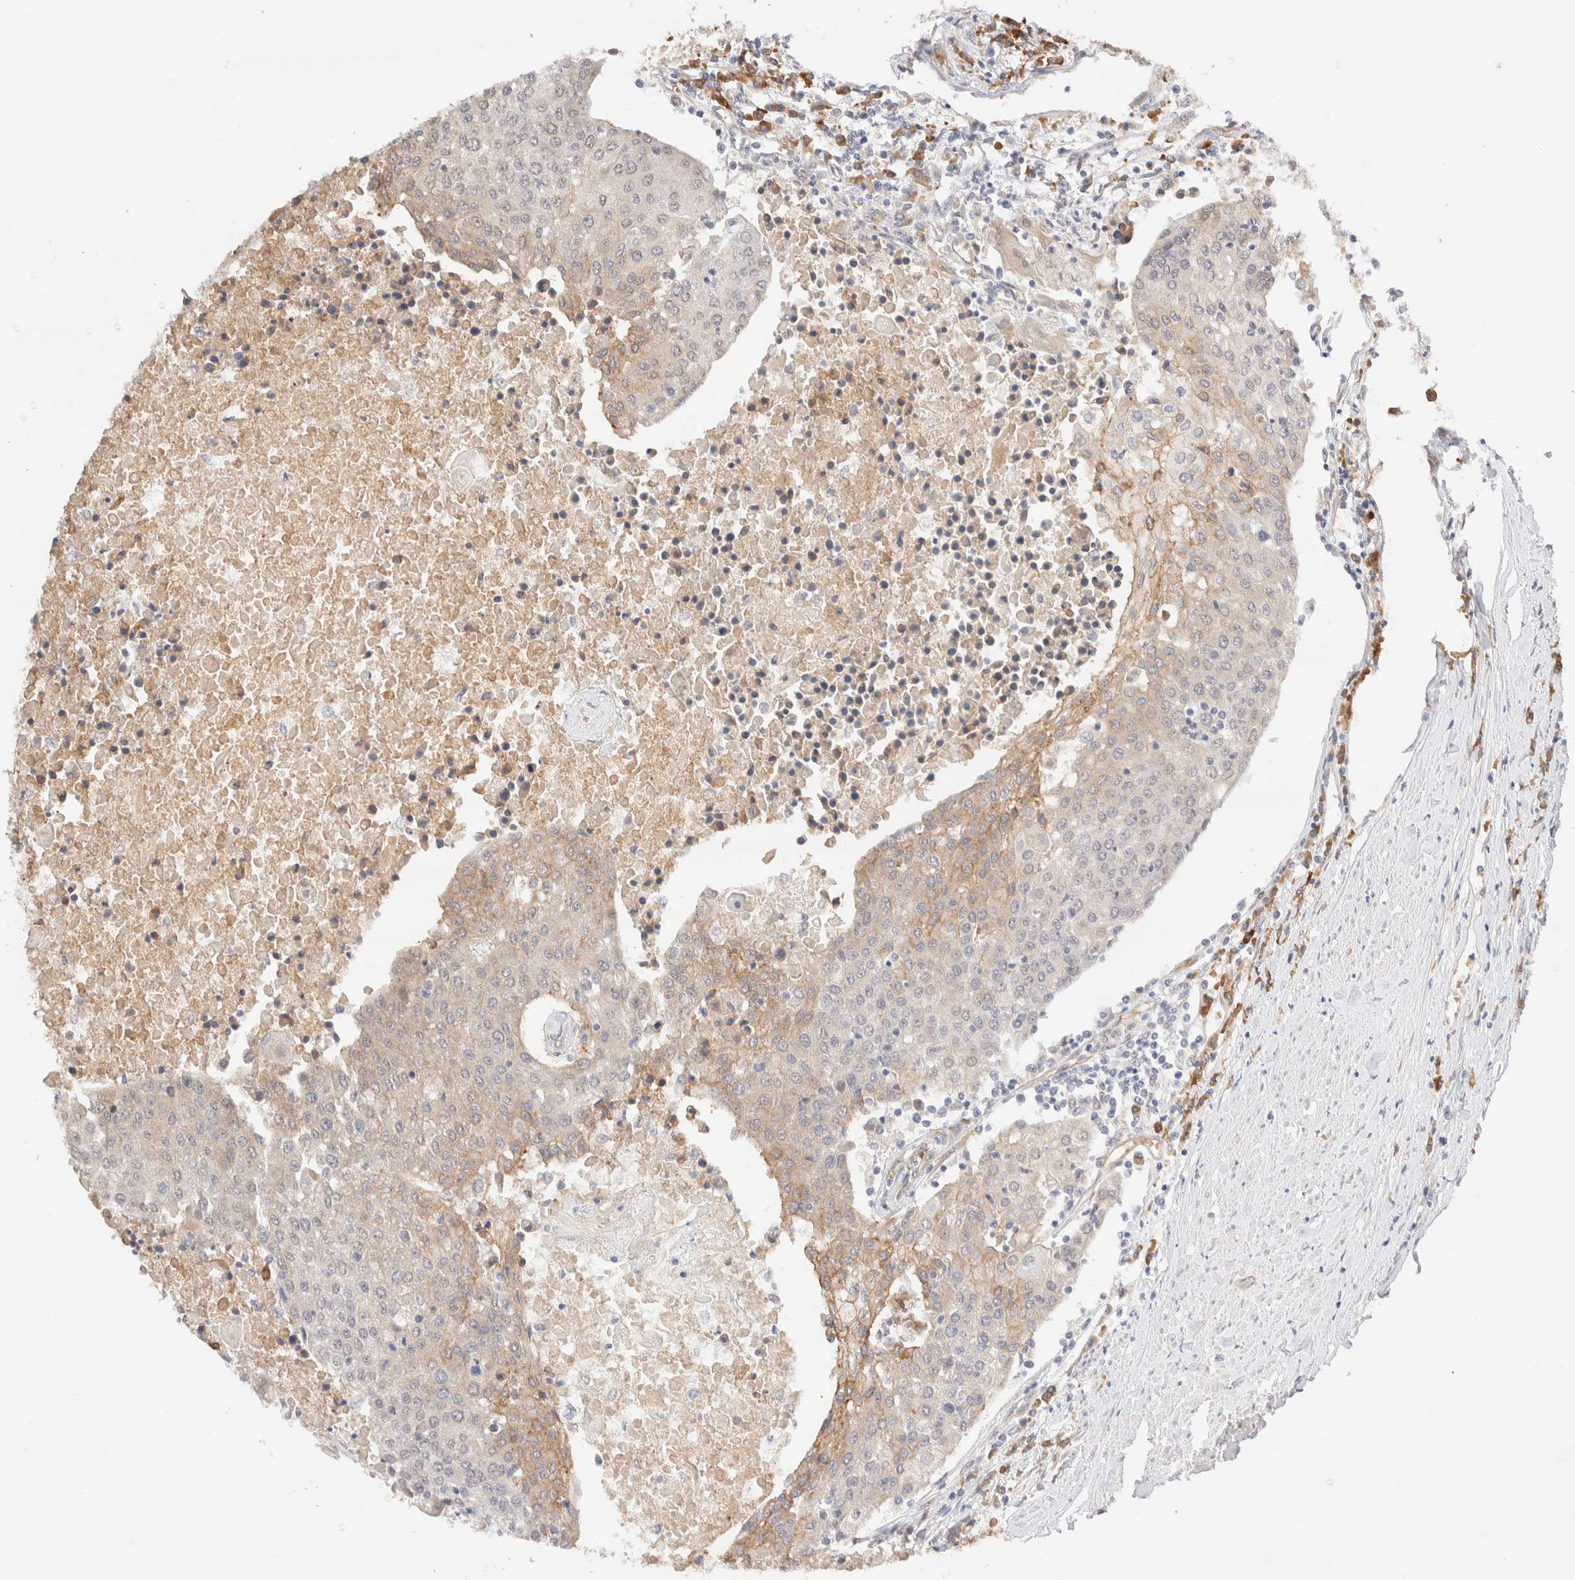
{"staining": {"intensity": "weak", "quantity": "25%-75%", "location": "cytoplasmic/membranous"}, "tissue": "urothelial cancer", "cell_type": "Tumor cells", "image_type": "cancer", "snomed": [{"axis": "morphology", "description": "Urothelial carcinoma, High grade"}, {"axis": "topography", "description": "Urinary bladder"}], "caption": "A photomicrograph of urothelial cancer stained for a protein displays weak cytoplasmic/membranous brown staining in tumor cells. (DAB (3,3'-diaminobenzidine) IHC with brightfield microscopy, high magnification).", "gene": "SYVN1", "patient": {"sex": "female", "age": 85}}